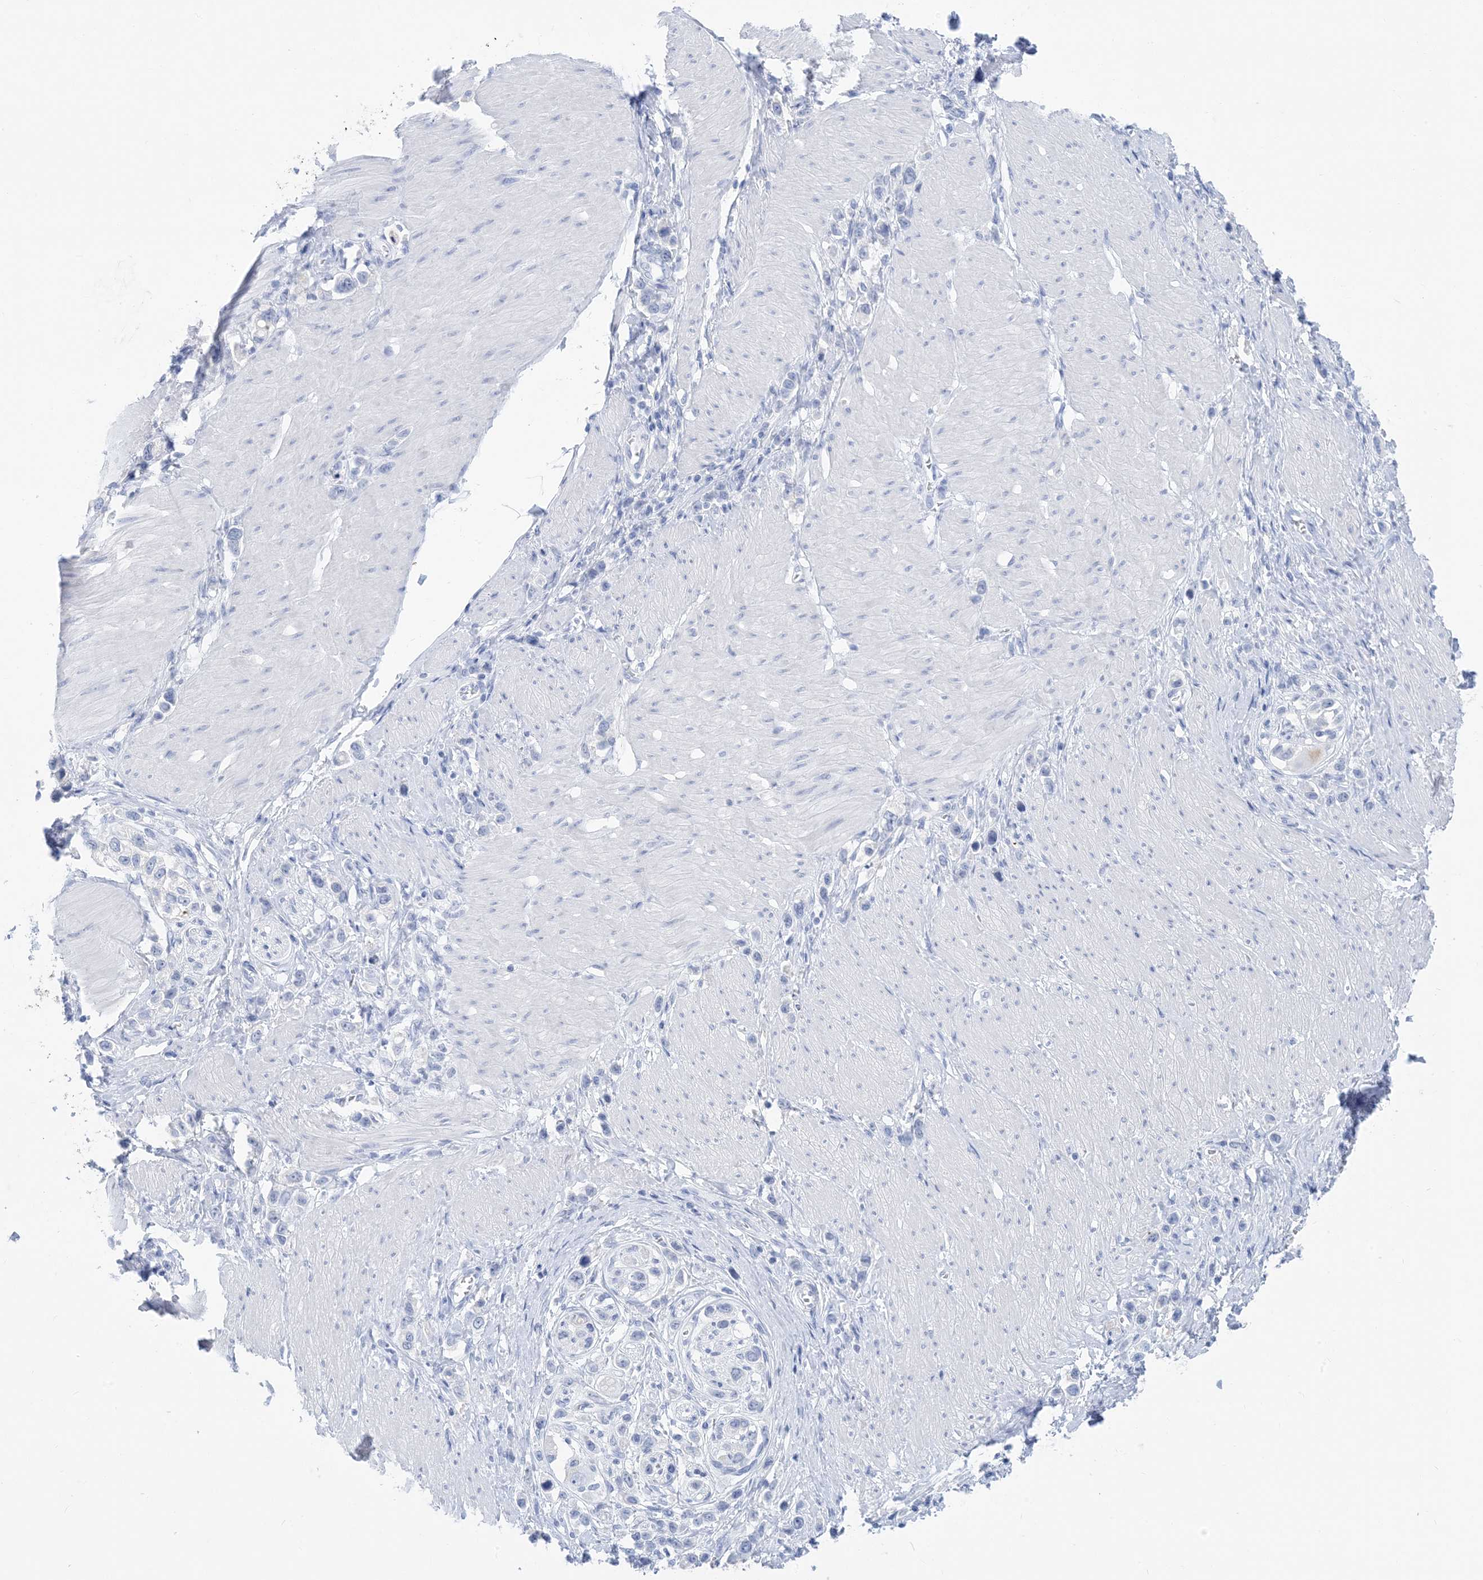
{"staining": {"intensity": "negative", "quantity": "none", "location": "none"}, "tissue": "stomach cancer", "cell_type": "Tumor cells", "image_type": "cancer", "snomed": [{"axis": "morphology", "description": "Normal tissue, NOS"}, {"axis": "morphology", "description": "Adenocarcinoma, NOS"}, {"axis": "topography", "description": "Stomach, upper"}, {"axis": "topography", "description": "Stomach"}], "caption": "The image reveals no significant positivity in tumor cells of stomach adenocarcinoma.", "gene": "SH3YL1", "patient": {"sex": "female", "age": 65}}